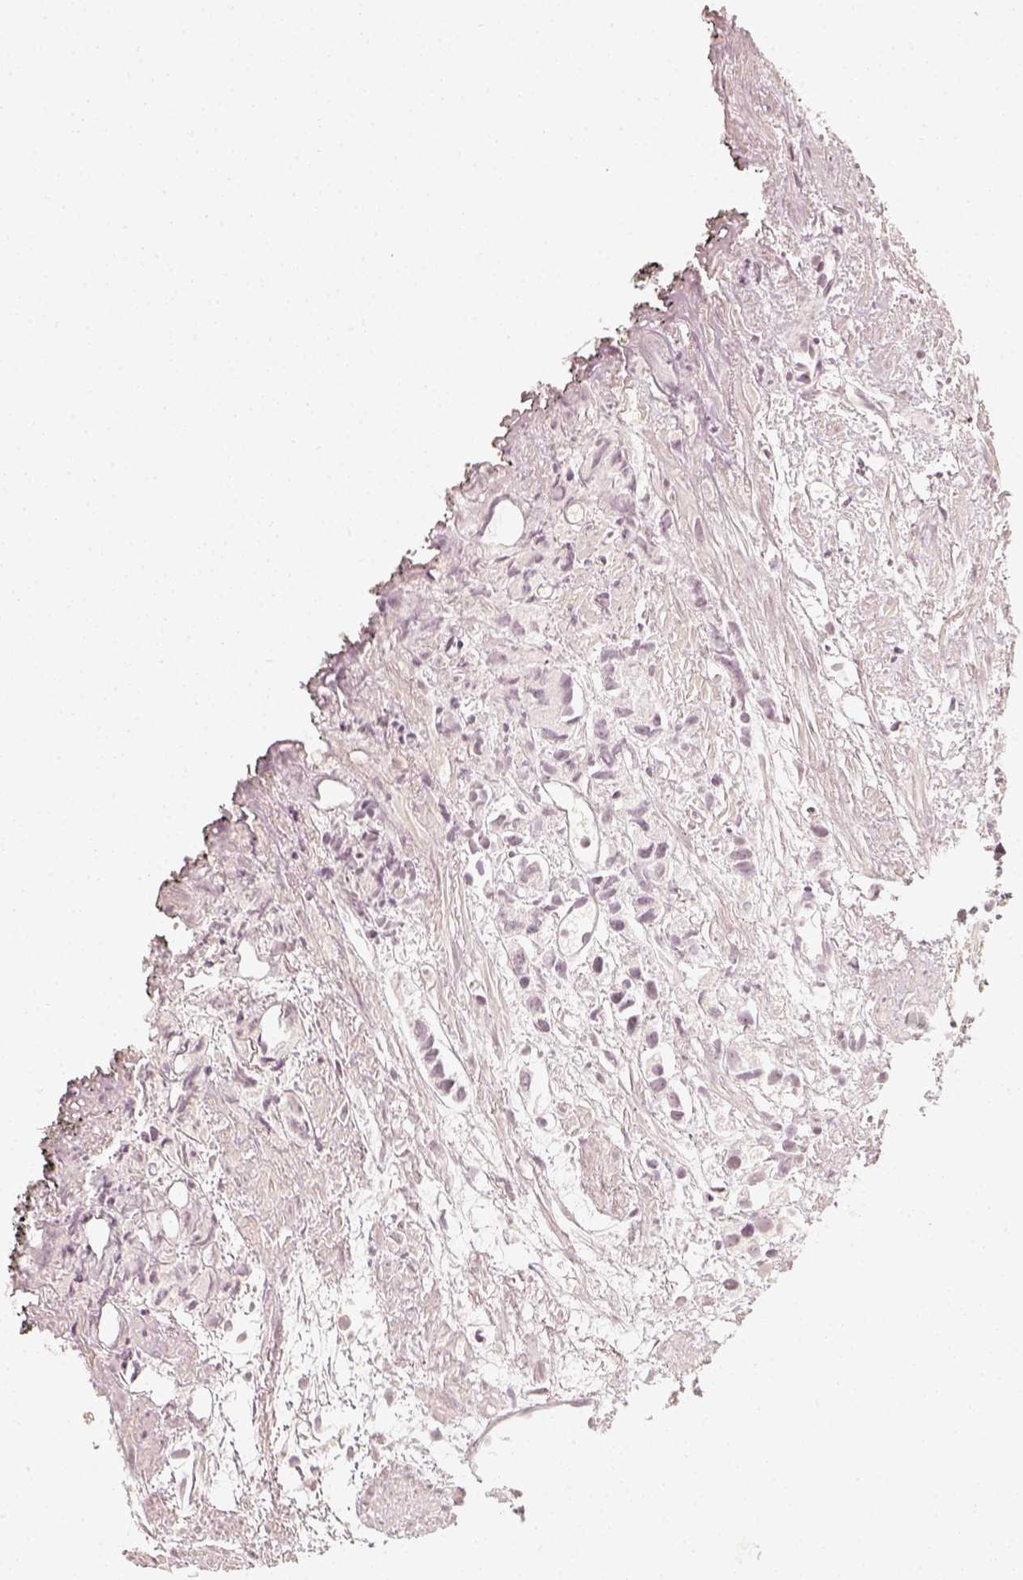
{"staining": {"intensity": "negative", "quantity": "none", "location": "none"}, "tissue": "prostate cancer", "cell_type": "Tumor cells", "image_type": "cancer", "snomed": [{"axis": "morphology", "description": "Adenocarcinoma, High grade"}, {"axis": "topography", "description": "Prostate"}], "caption": "An image of prostate cancer stained for a protein reveals no brown staining in tumor cells.", "gene": "DSG4", "patient": {"sex": "male", "age": 68}}